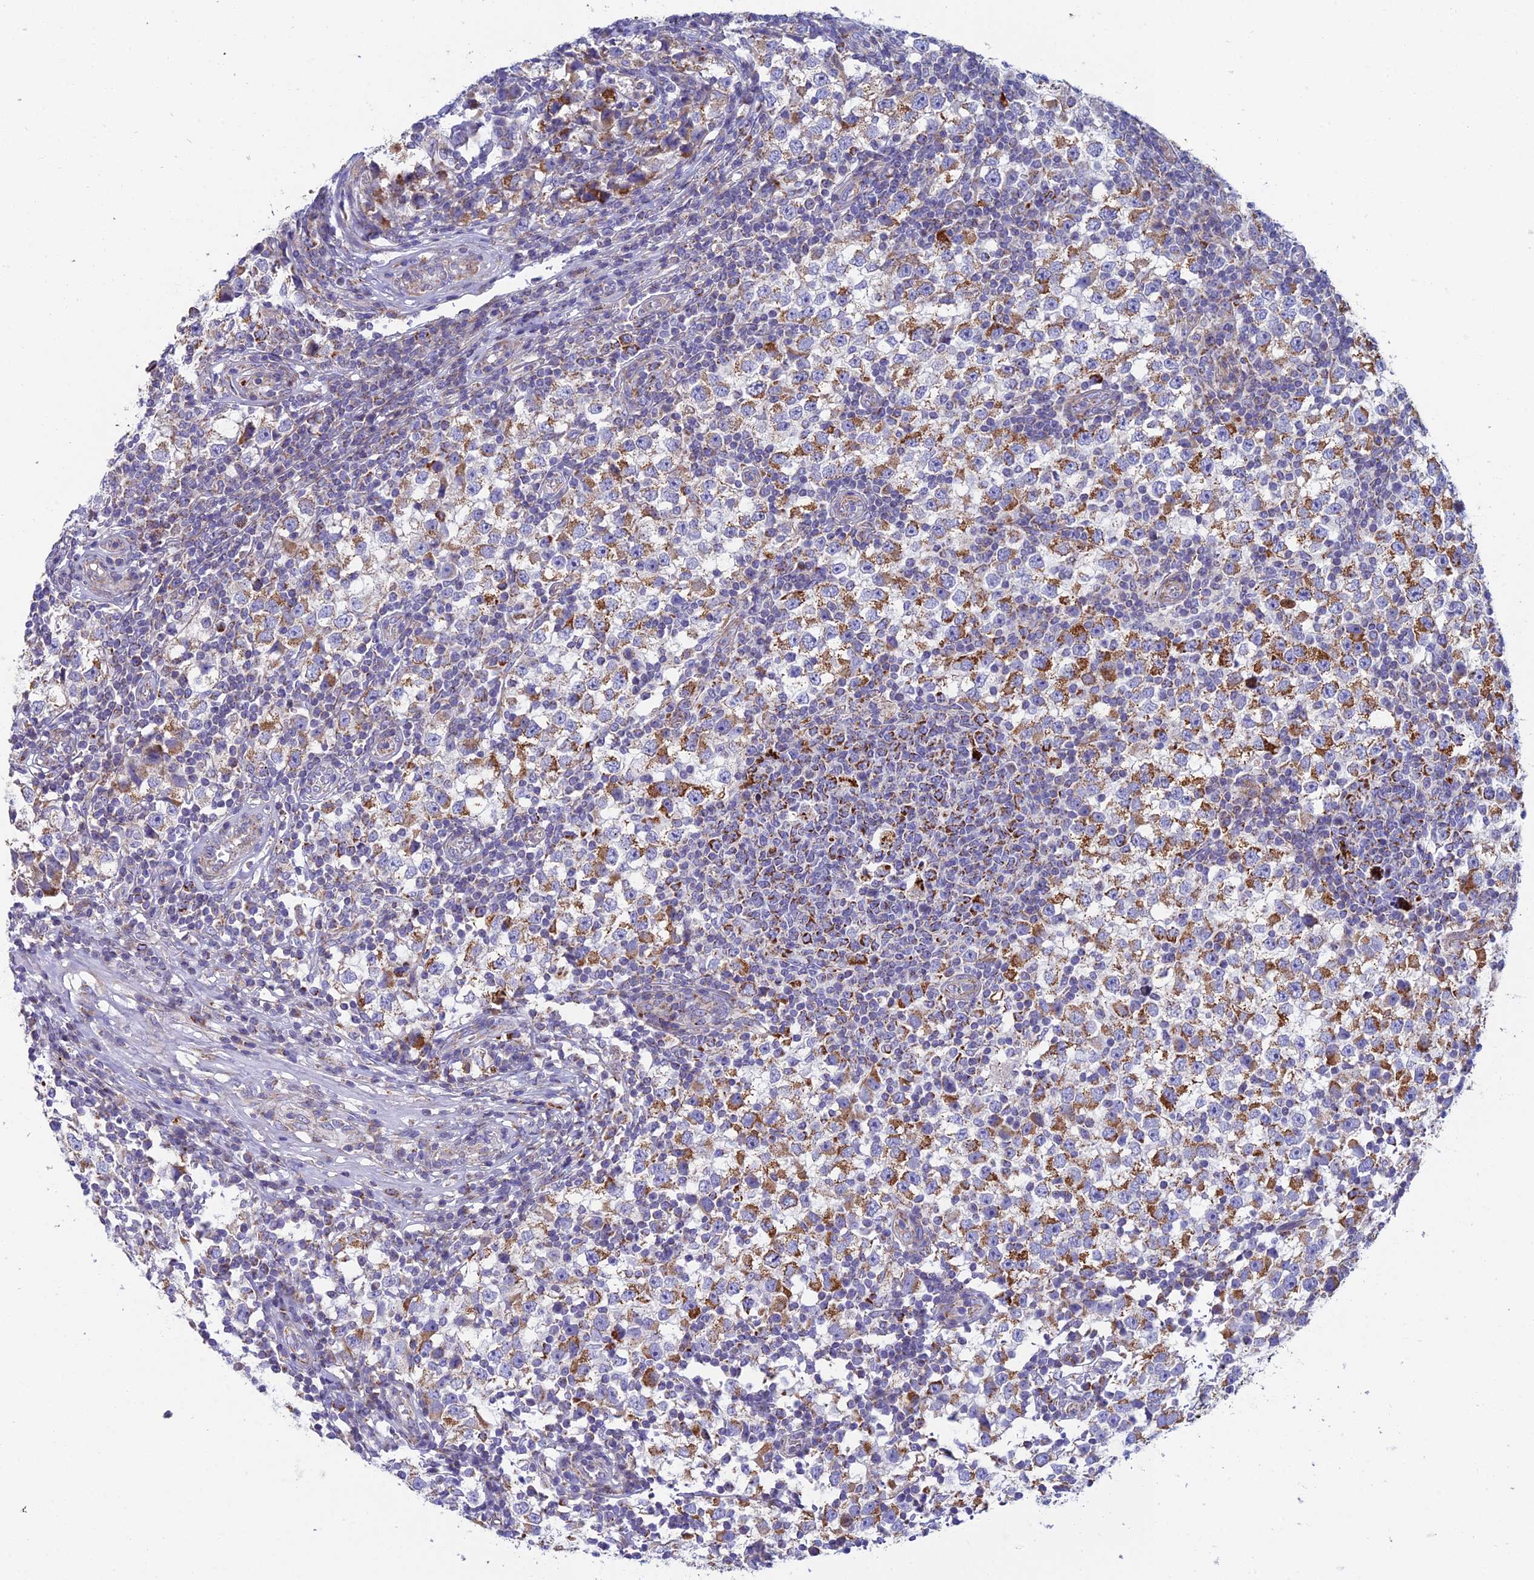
{"staining": {"intensity": "moderate", "quantity": ">75%", "location": "cytoplasmic/membranous"}, "tissue": "testis cancer", "cell_type": "Tumor cells", "image_type": "cancer", "snomed": [{"axis": "morphology", "description": "Seminoma, NOS"}, {"axis": "topography", "description": "Testis"}], "caption": "Testis seminoma stained with a protein marker exhibits moderate staining in tumor cells.", "gene": "CSPG4", "patient": {"sex": "male", "age": 65}}